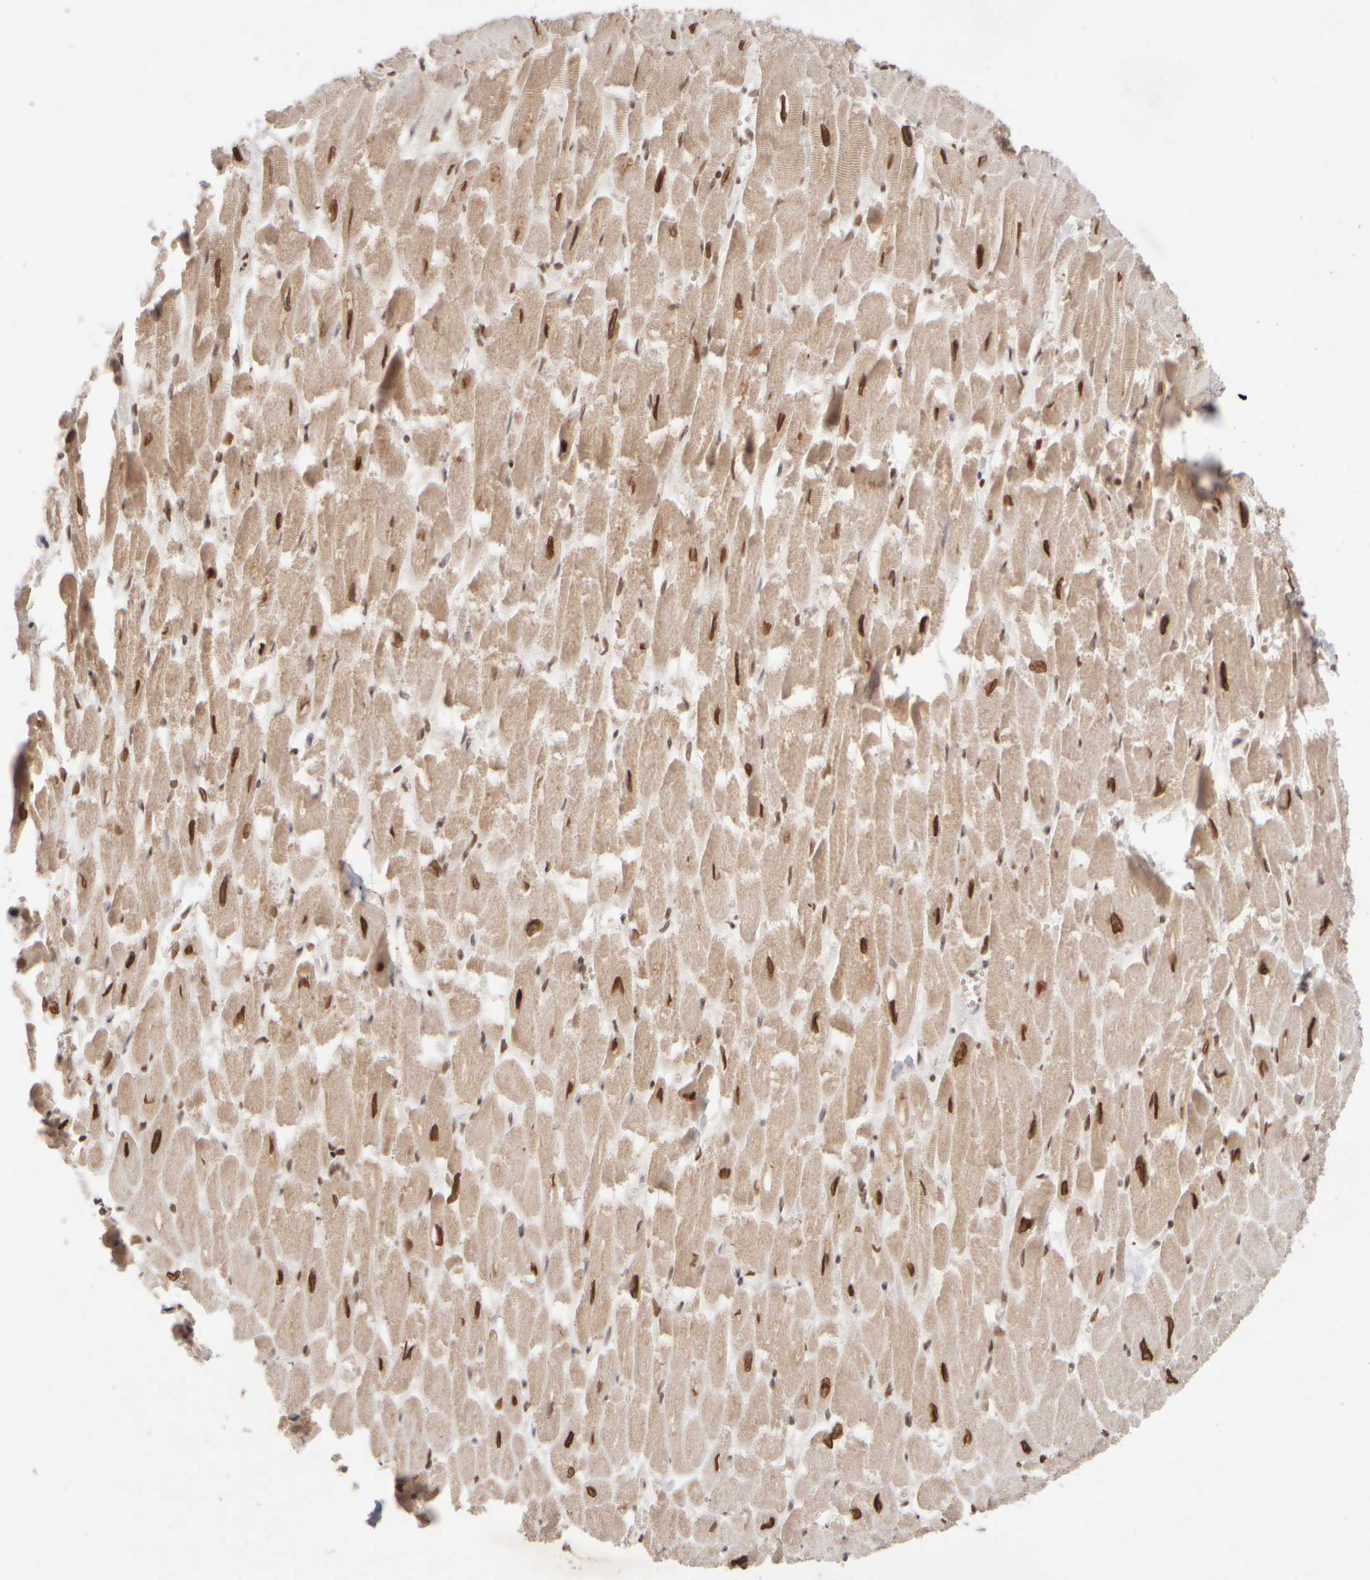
{"staining": {"intensity": "strong", "quantity": ">75%", "location": "cytoplasmic/membranous,nuclear"}, "tissue": "heart muscle", "cell_type": "Cardiomyocytes", "image_type": "normal", "snomed": [{"axis": "morphology", "description": "Normal tissue, NOS"}, {"axis": "topography", "description": "Heart"}], "caption": "Approximately >75% of cardiomyocytes in benign heart muscle demonstrate strong cytoplasmic/membranous,nuclear protein expression as visualized by brown immunohistochemical staining.", "gene": "ZC3HC1", "patient": {"sex": "male", "age": 54}}